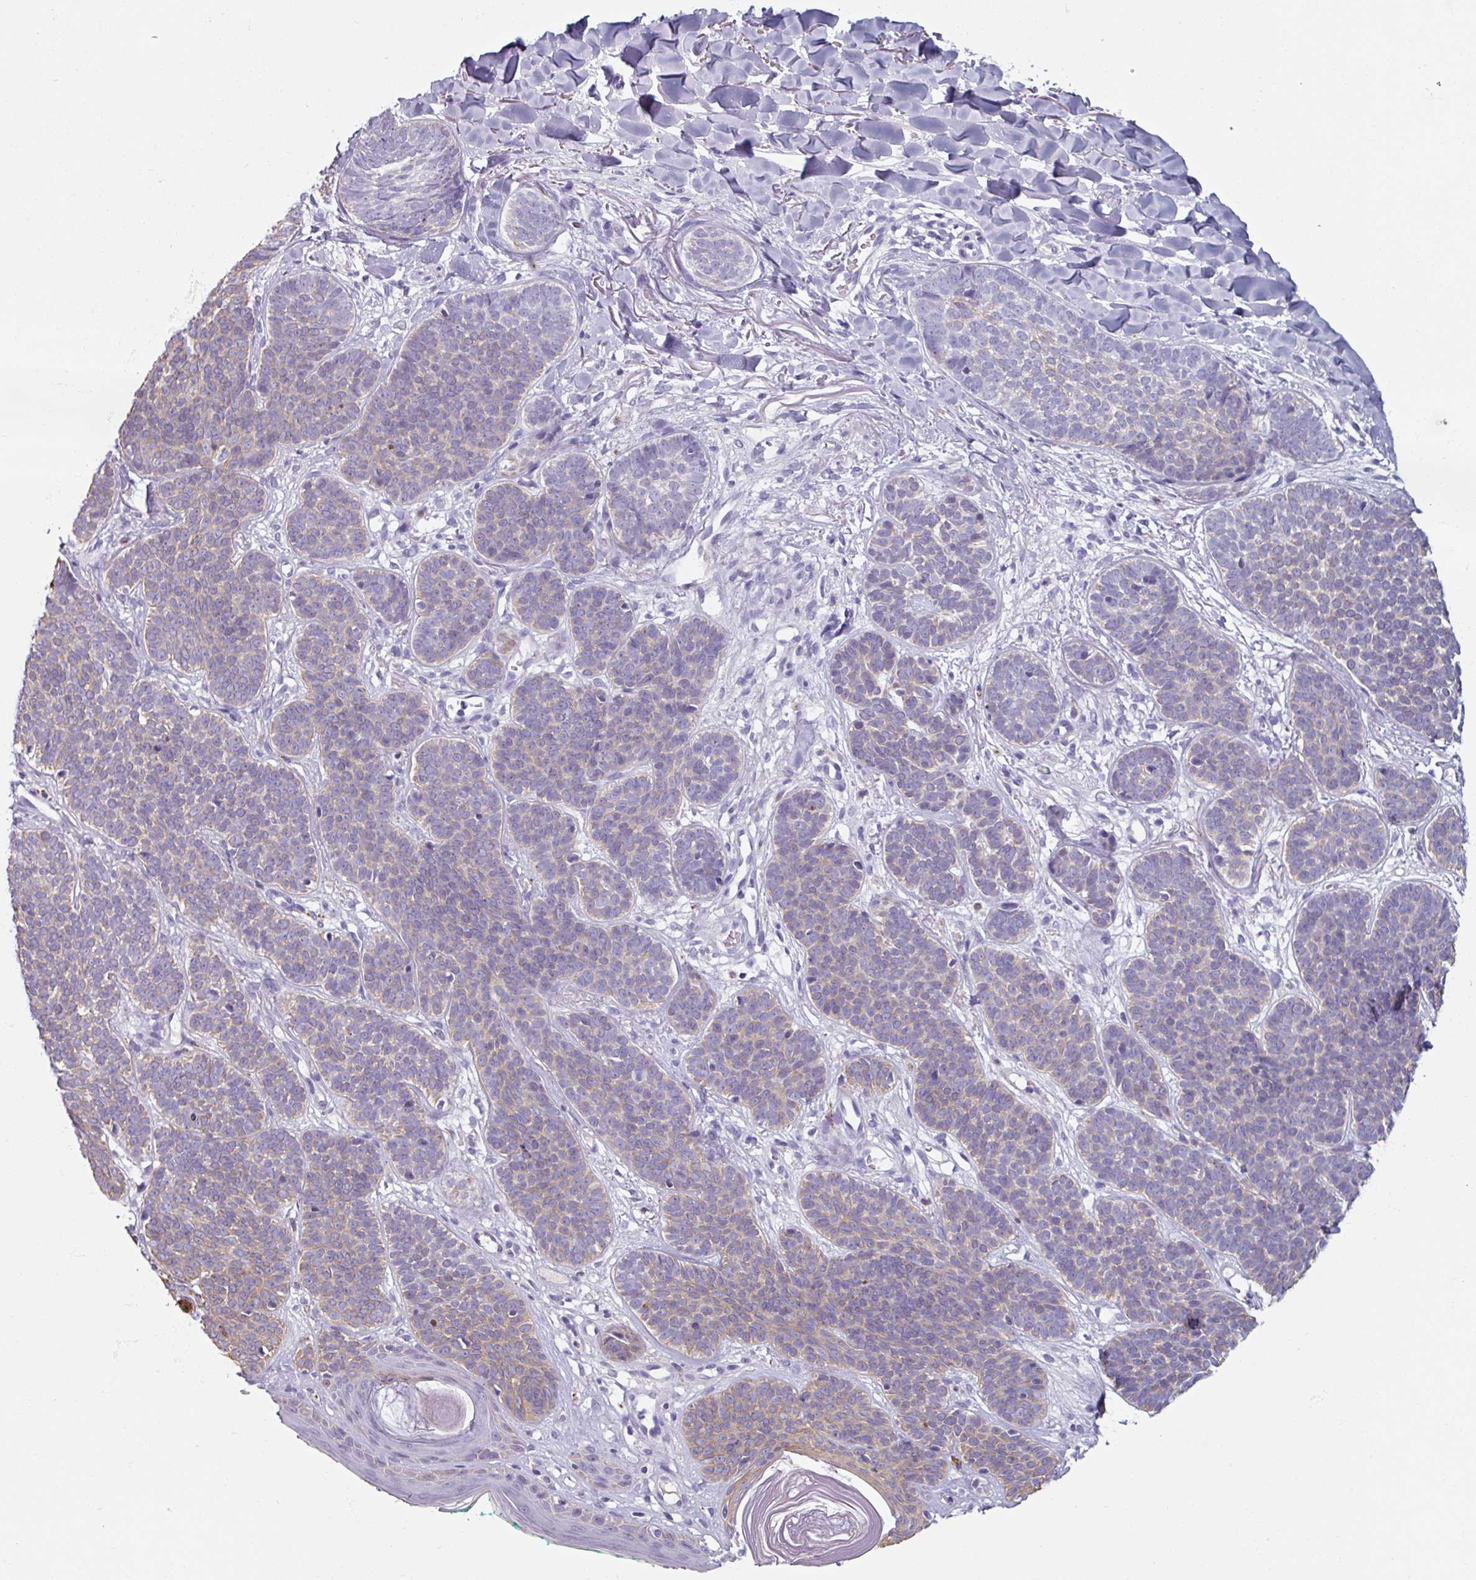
{"staining": {"intensity": "weak", "quantity": "25%-75%", "location": "cytoplasmic/membranous"}, "tissue": "skin cancer", "cell_type": "Tumor cells", "image_type": "cancer", "snomed": [{"axis": "morphology", "description": "Basal cell carcinoma"}, {"axis": "topography", "description": "Skin"}, {"axis": "topography", "description": "Skin of neck"}, {"axis": "topography", "description": "Skin of shoulder"}, {"axis": "topography", "description": "Skin of back"}], "caption": "There is low levels of weak cytoplasmic/membranous positivity in tumor cells of skin cancer, as demonstrated by immunohistochemical staining (brown color).", "gene": "SPESP1", "patient": {"sex": "male", "age": 80}}